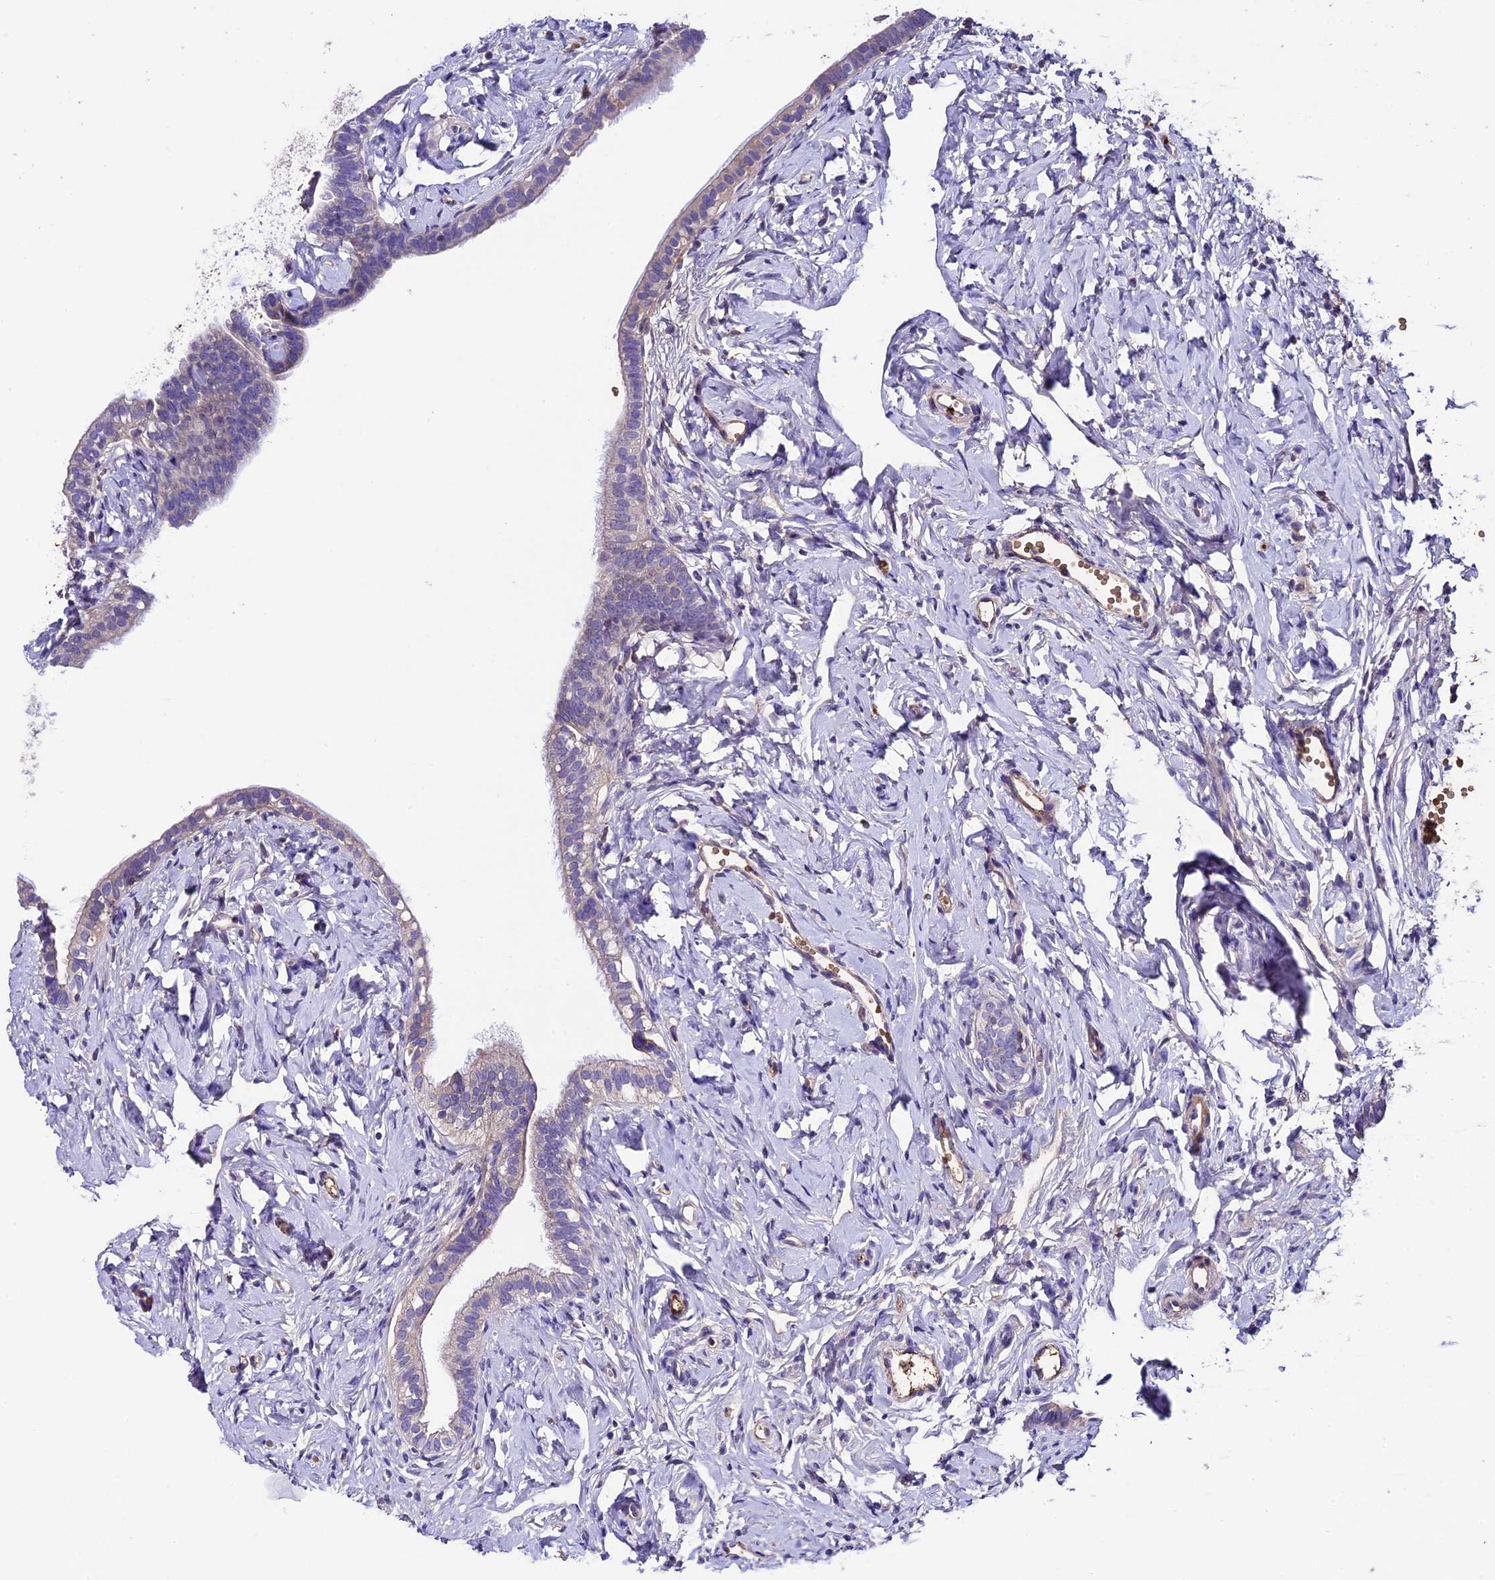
{"staining": {"intensity": "strong", "quantity": "<25%", "location": "cytoplasmic/membranous"}, "tissue": "fallopian tube", "cell_type": "Glandular cells", "image_type": "normal", "snomed": [{"axis": "morphology", "description": "Normal tissue, NOS"}, {"axis": "topography", "description": "Fallopian tube"}], "caption": "A brown stain labels strong cytoplasmic/membranous expression of a protein in glandular cells of benign fallopian tube. Nuclei are stained in blue.", "gene": "TCP11L2", "patient": {"sex": "female", "age": 66}}